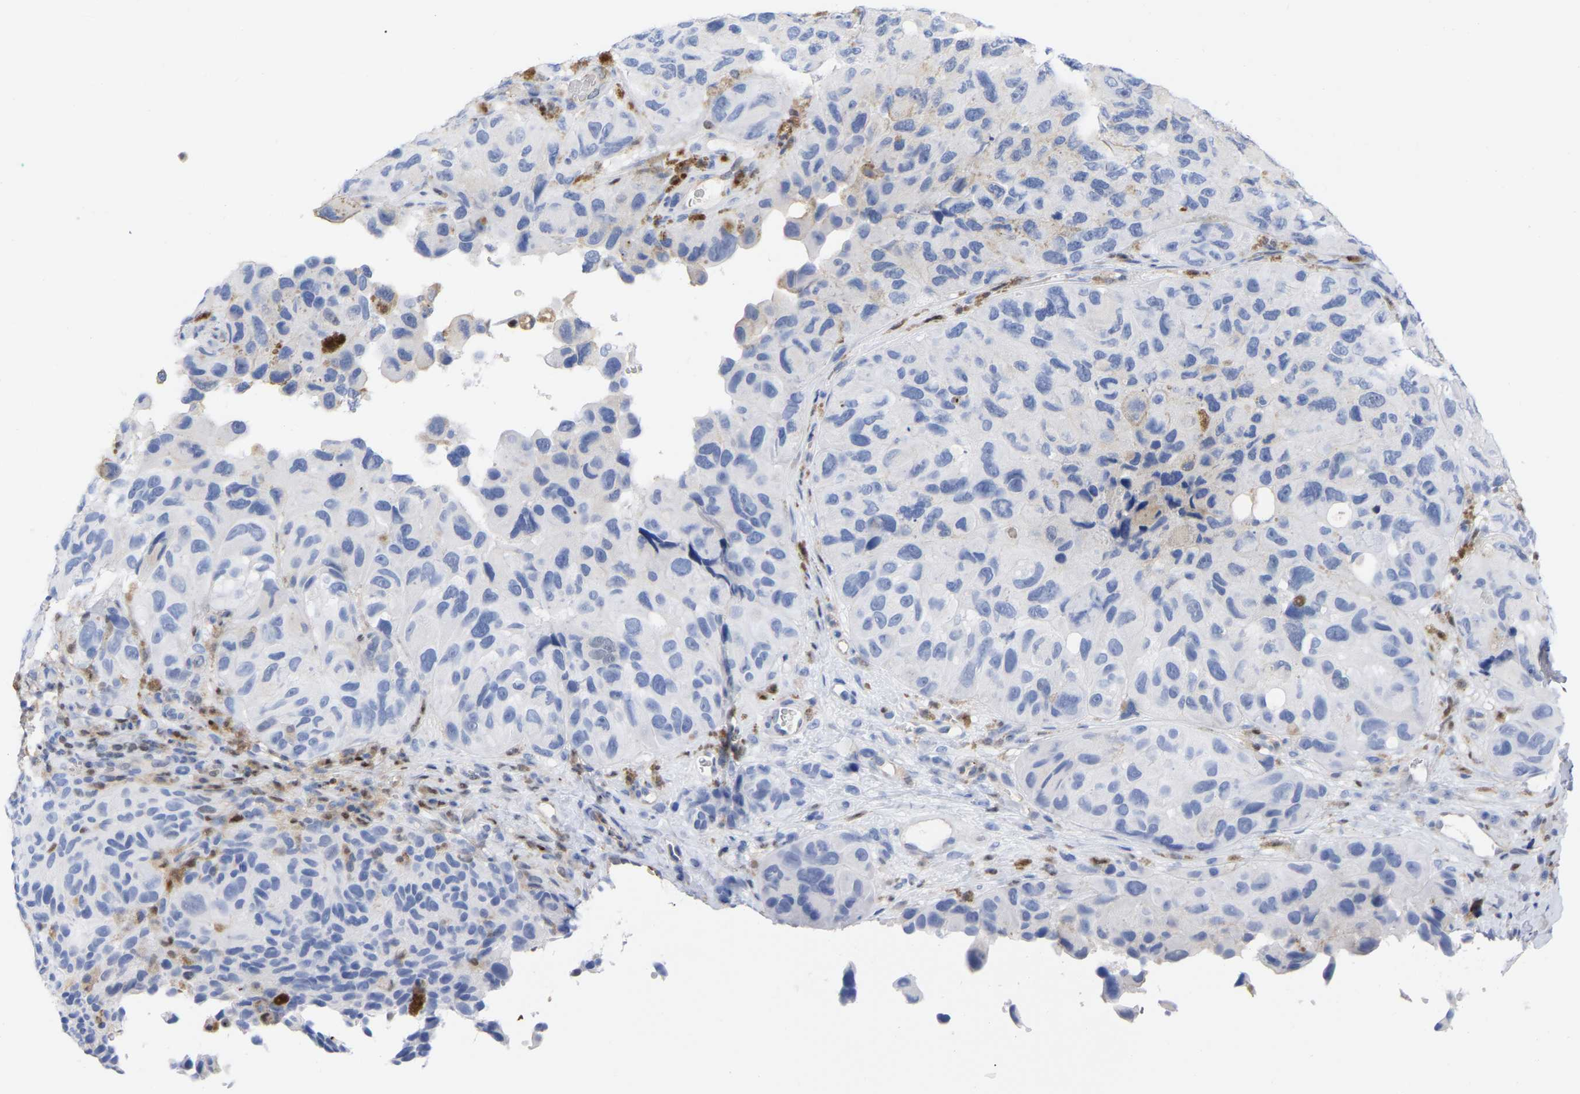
{"staining": {"intensity": "negative", "quantity": "none", "location": "none"}, "tissue": "melanoma", "cell_type": "Tumor cells", "image_type": "cancer", "snomed": [{"axis": "morphology", "description": "Malignant melanoma, NOS"}, {"axis": "topography", "description": "Skin"}], "caption": "Tumor cells are negative for brown protein staining in malignant melanoma. (DAB immunohistochemistry with hematoxylin counter stain).", "gene": "GIMAP4", "patient": {"sex": "female", "age": 73}}